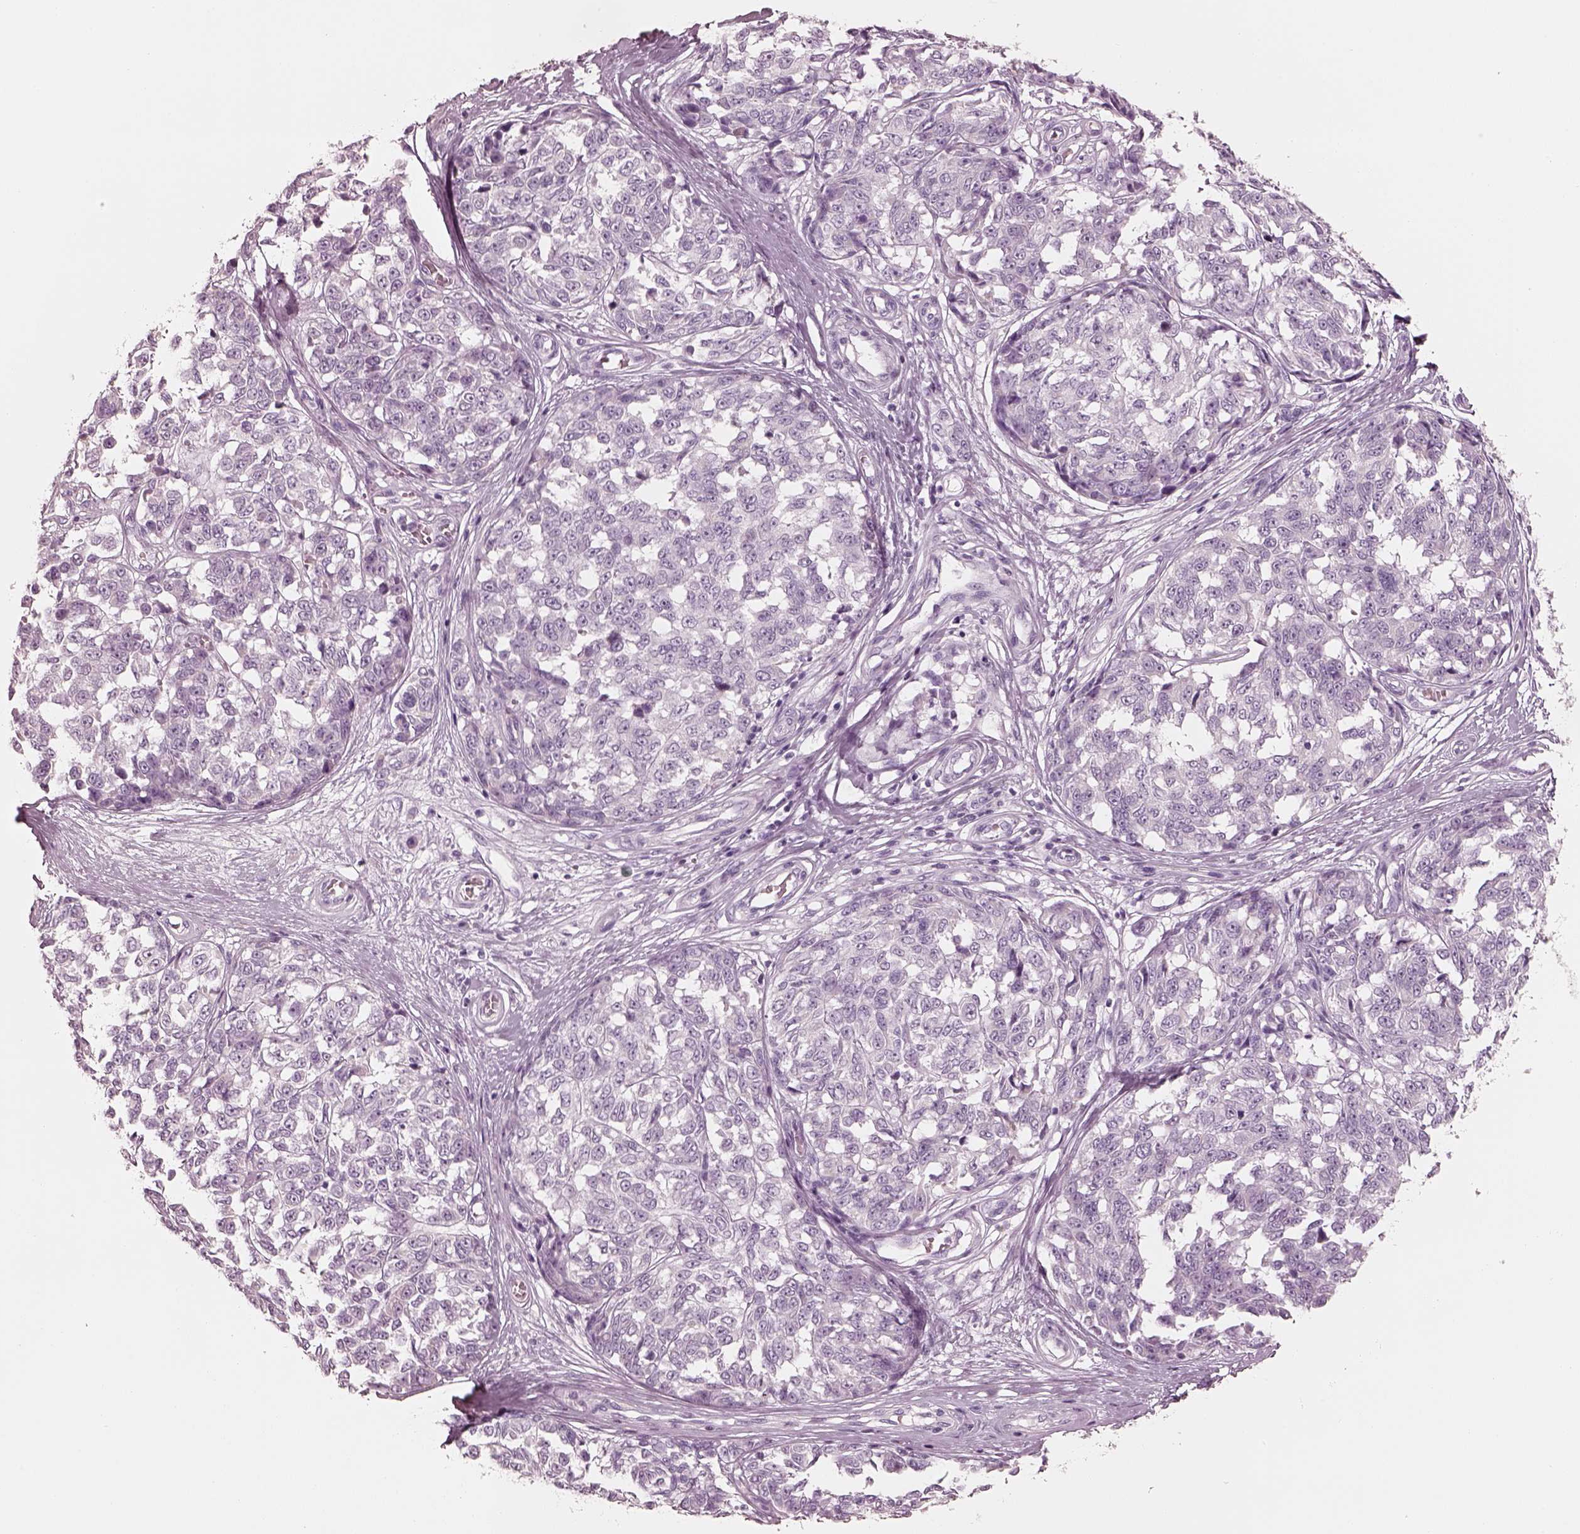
{"staining": {"intensity": "negative", "quantity": "none", "location": "none"}, "tissue": "melanoma", "cell_type": "Tumor cells", "image_type": "cancer", "snomed": [{"axis": "morphology", "description": "Malignant melanoma, NOS"}, {"axis": "topography", "description": "Skin"}], "caption": "Tumor cells show no significant protein staining in malignant melanoma.", "gene": "PON3", "patient": {"sex": "female", "age": 64}}